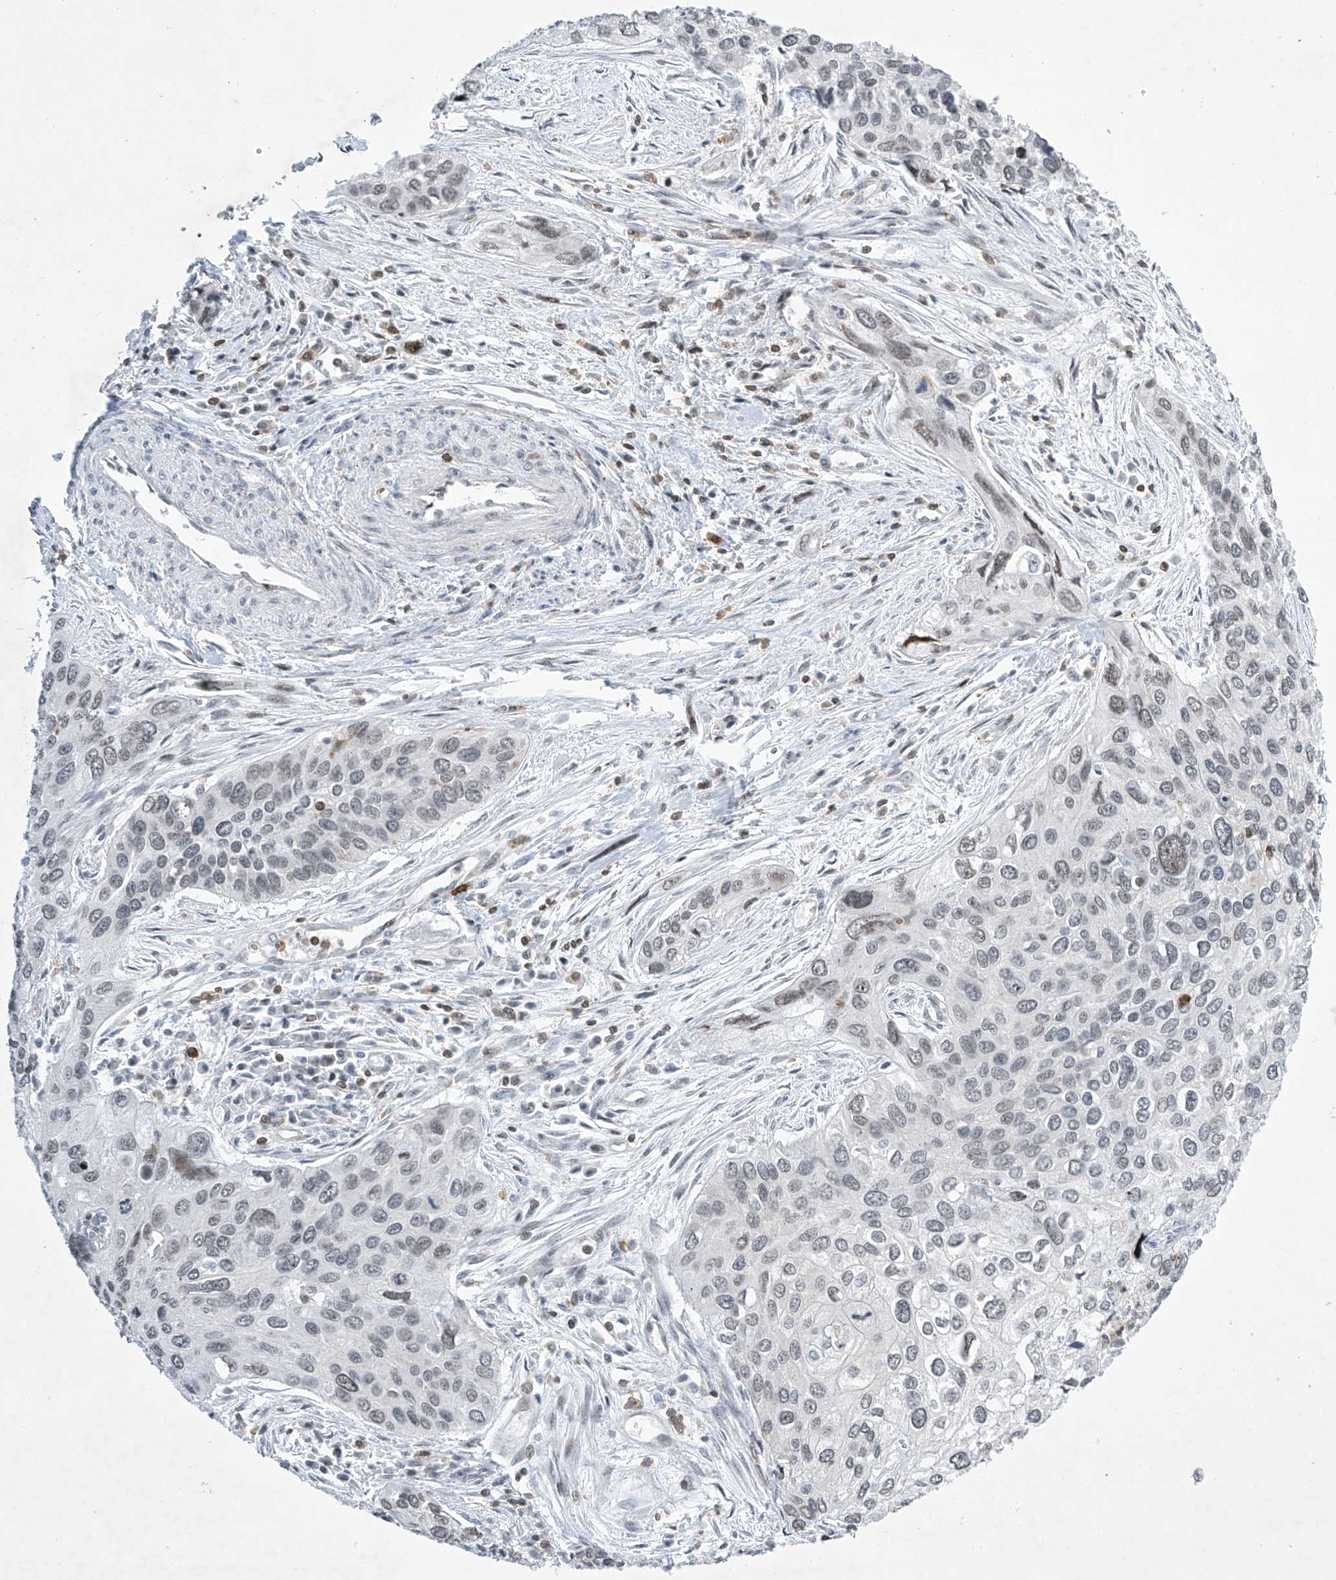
{"staining": {"intensity": "weak", "quantity": "<25%", "location": "nuclear"}, "tissue": "cervical cancer", "cell_type": "Tumor cells", "image_type": "cancer", "snomed": [{"axis": "morphology", "description": "Squamous cell carcinoma, NOS"}, {"axis": "topography", "description": "Cervix"}], "caption": "Tumor cells show no significant positivity in cervical cancer (squamous cell carcinoma).", "gene": "MSL3", "patient": {"sex": "female", "age": 55}}